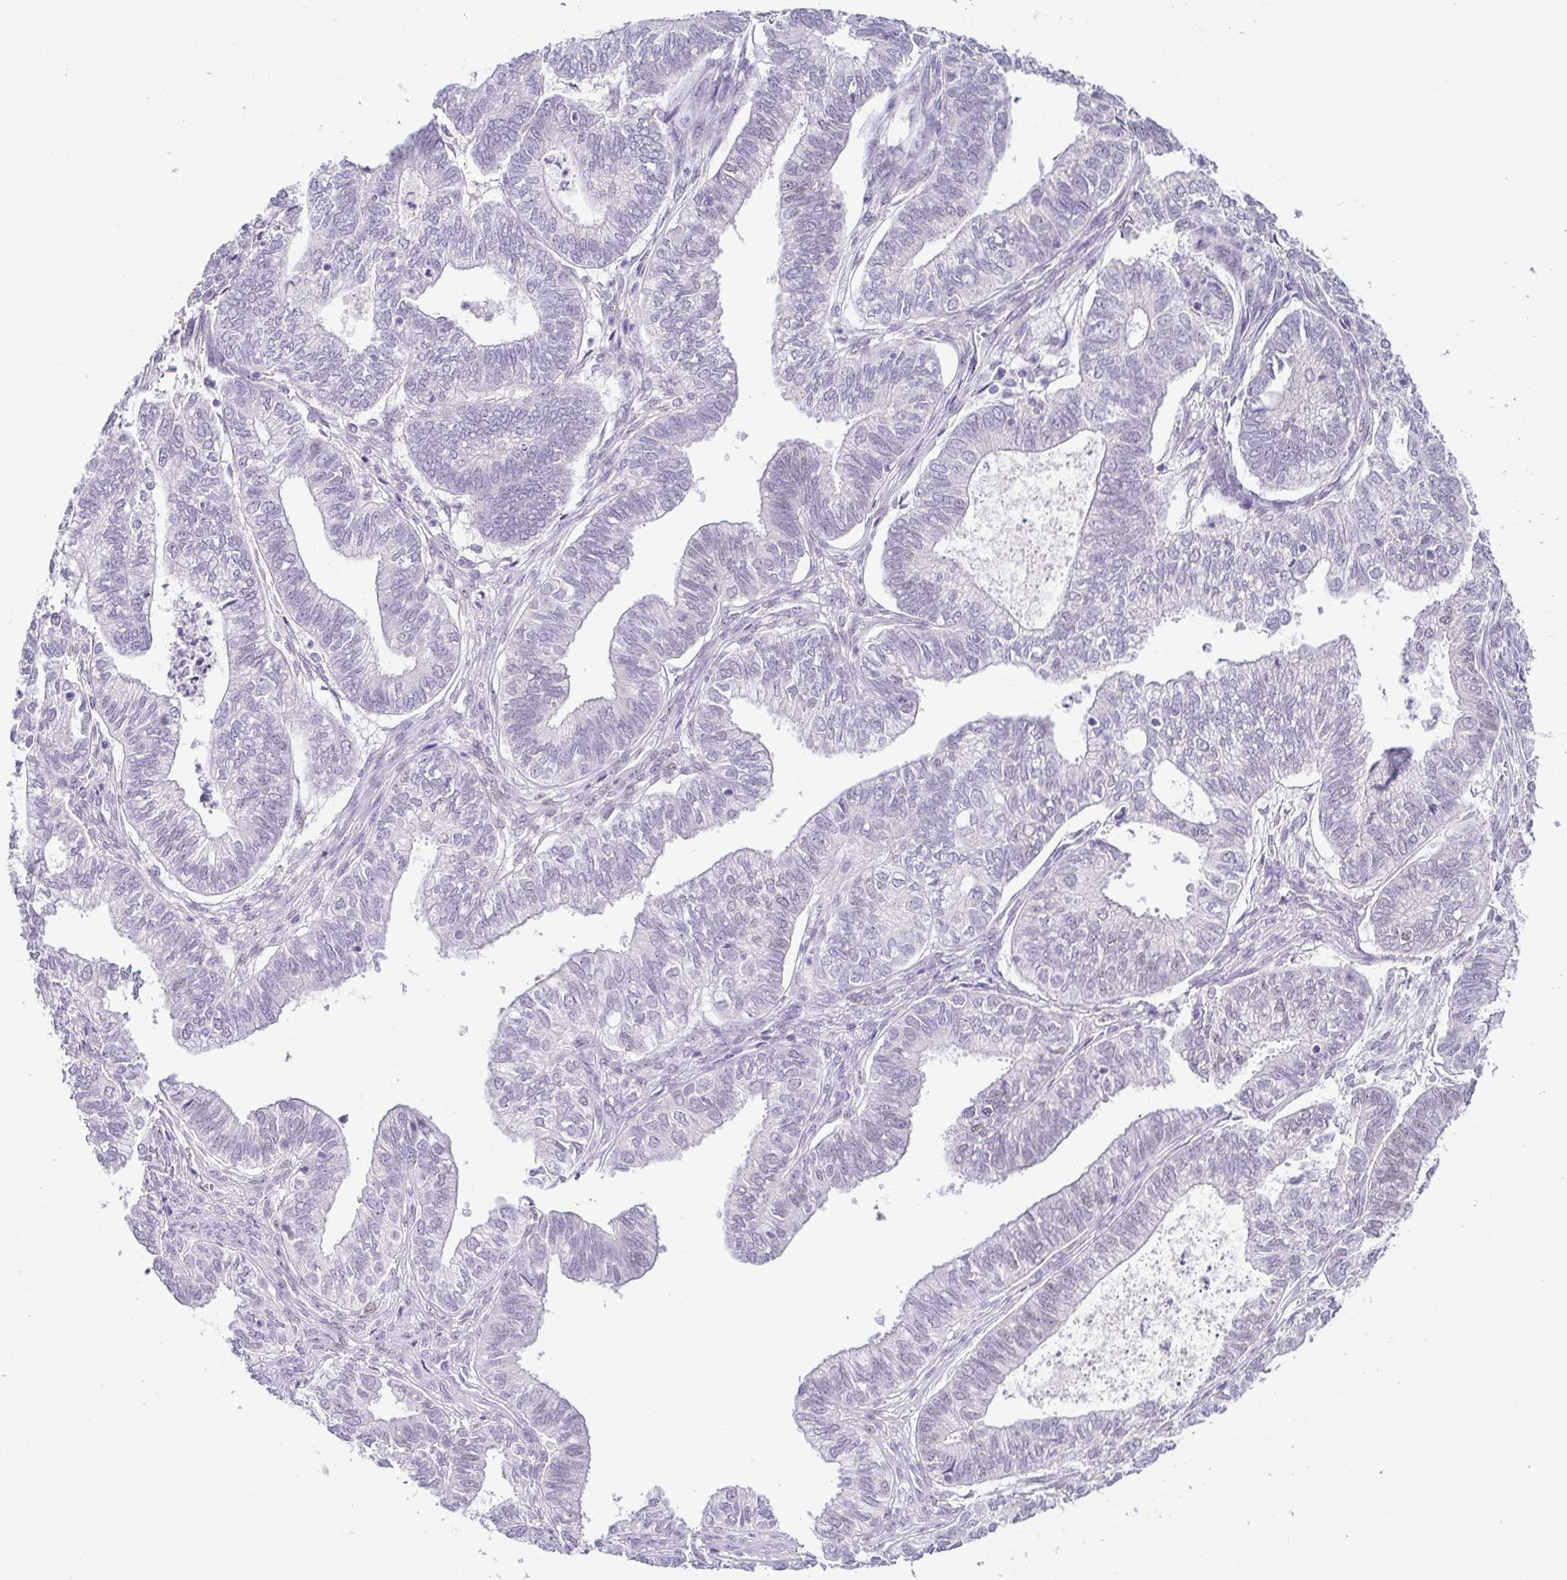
{"staining": {"intensity": "negative", "quantity": "none", "location": "none"}, "tissue": "ovarian cancer", "cell_type": "Tumor cells", "image_type": "cancer", "snomed": [{"axis": "morphology", "description": "Carcinoma, endometroid"}, {"axis": "topography", "description": "Ovary"}], "caption": "There is no significant expression in tumor cells of endometroid carcinoma (ovarian). Nuclei are stained in blue.", "gene": "TCF3", "patient": {"sex": "female", "age": 64}}